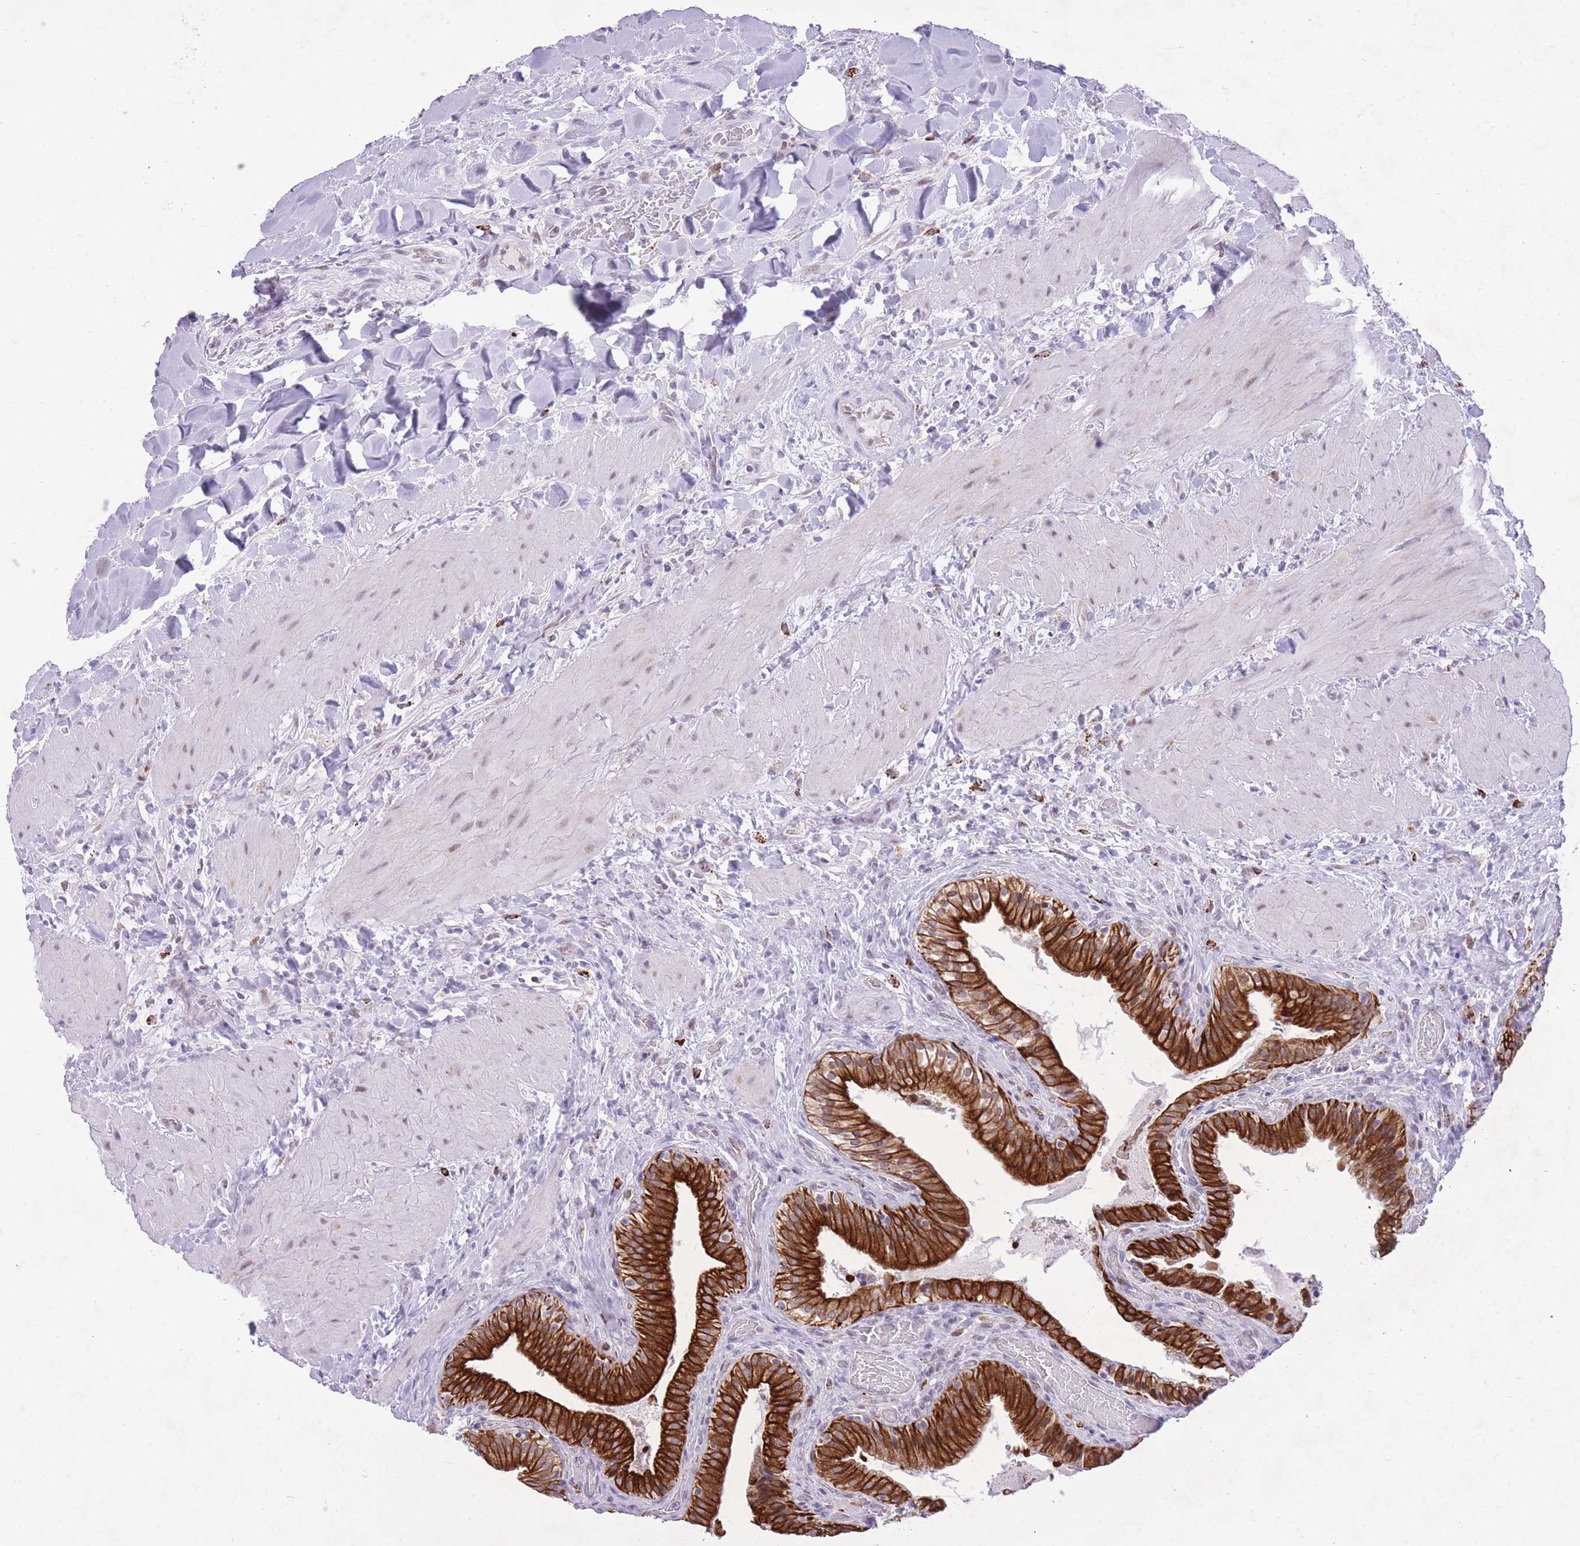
{"staining": {"intensity": "strong", "quantity": ">75%", "location": "cytoplasmic/membranous"}, "tissue": "gallbladder", "cell_type": "Glandular cells", "image_type": "normal", "snomed": [{"axis": "morphology", "description": "Normal tissue, NOS"}, {"axis": "topography", "description": "Gallbladder"}], "caption": "Protein expression by immunohistochemistry (IHC) reveals strong cytoplasmic/membranous positivity in approximately >75% of glandular cells in unremarkable gallbladder.", "gene": "MEIS3", "patient": {"sex": "male", "age": 24}}